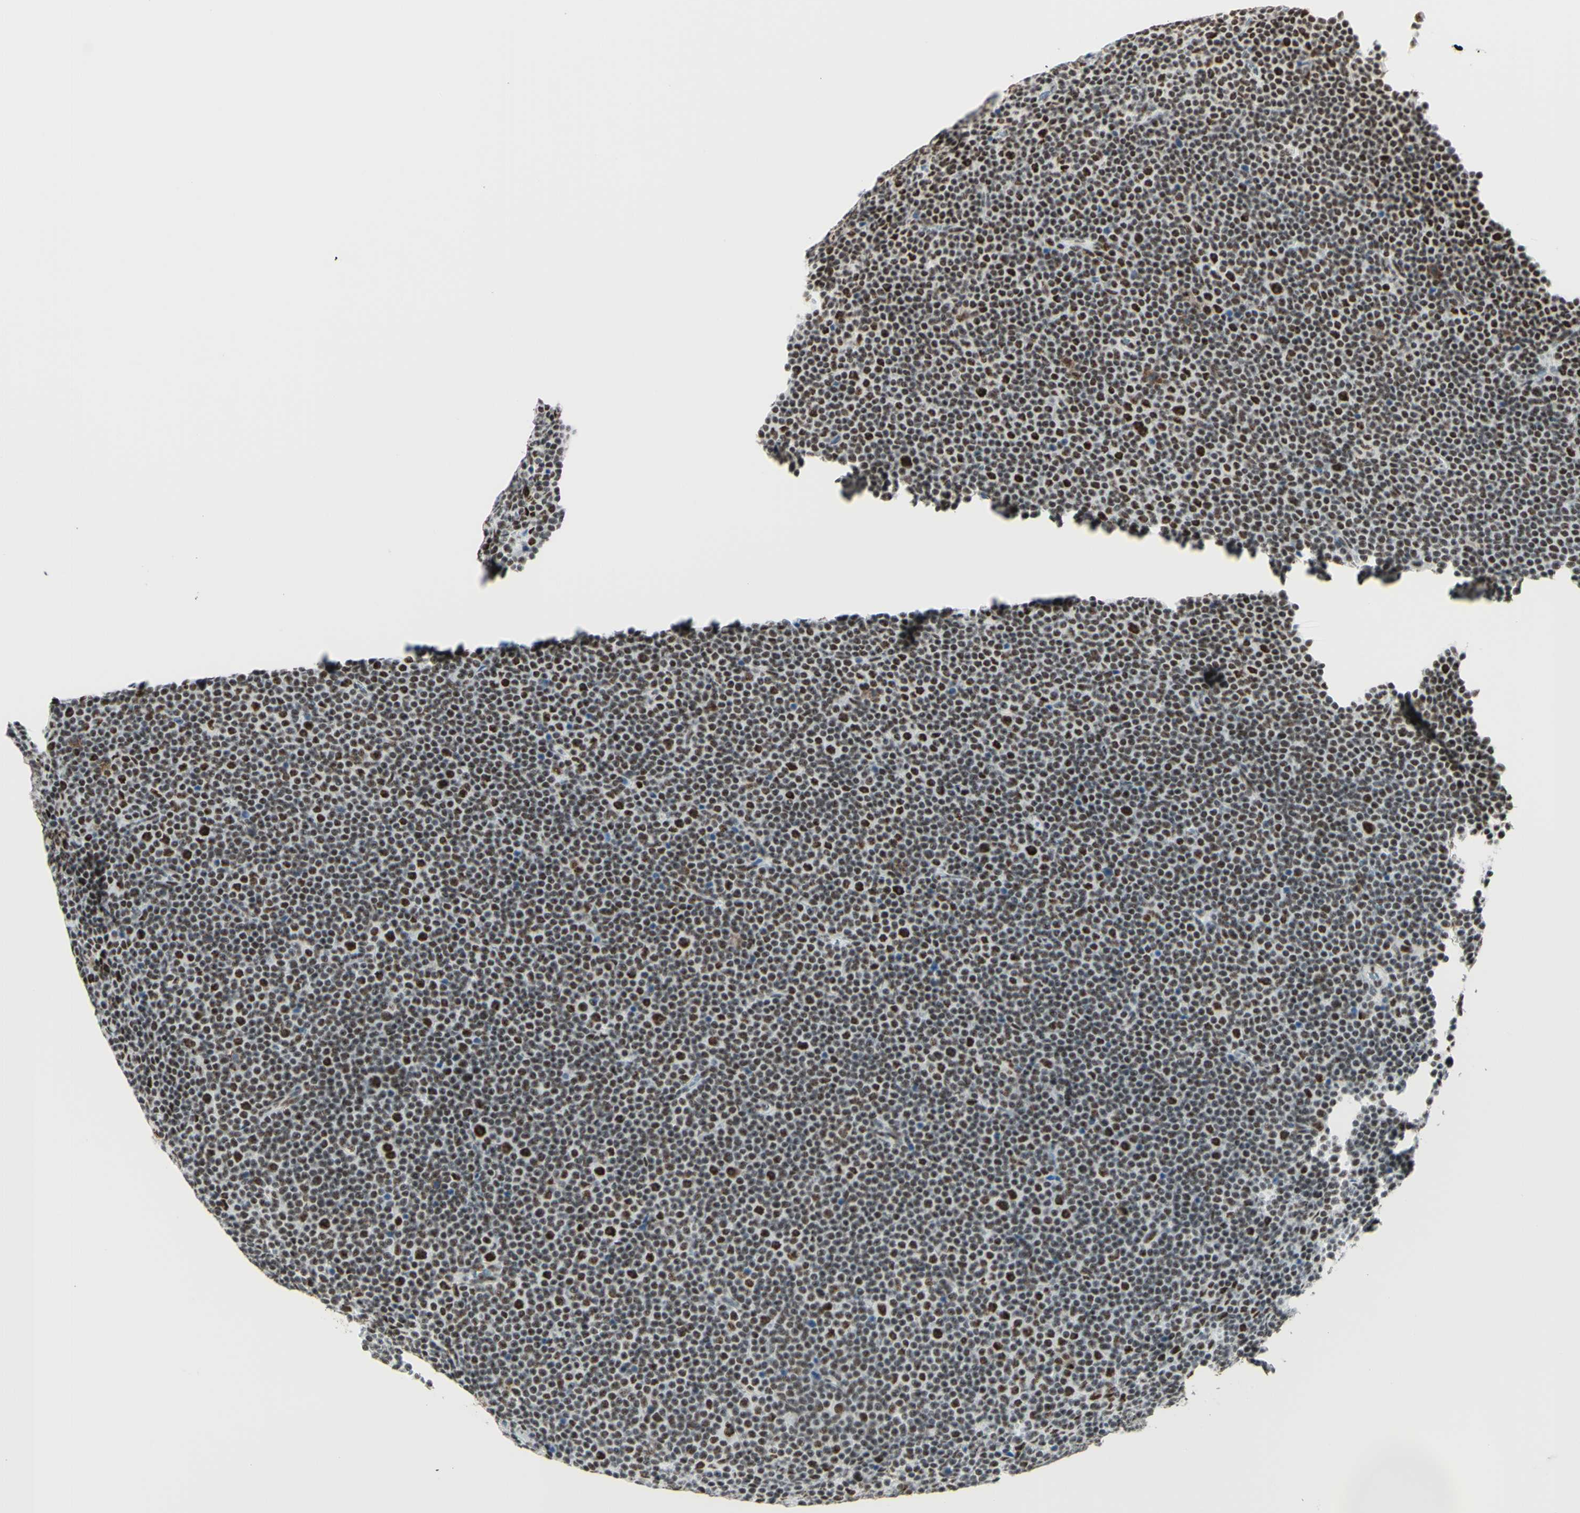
{"staining": {"intensity": "strong", "quantity": "<25%", "location": "nuclear"}, "tissue": "lymphoma", "cell_type": "Tumor cells", "image_type": "cancer", "snomed": [{"axis": "morphology", "description": "Malignant lymphoma, non-Hodgkin's type, Low grade"}, {"axis": "topography", "description": "Lymph node"}], "caption": "Tumor cells display medium levels of strong nuclear expression in approximately <25% of cells in human lymphoma.", "gene": "WTAP", "patient": {"sex": "female", "age": 67}}